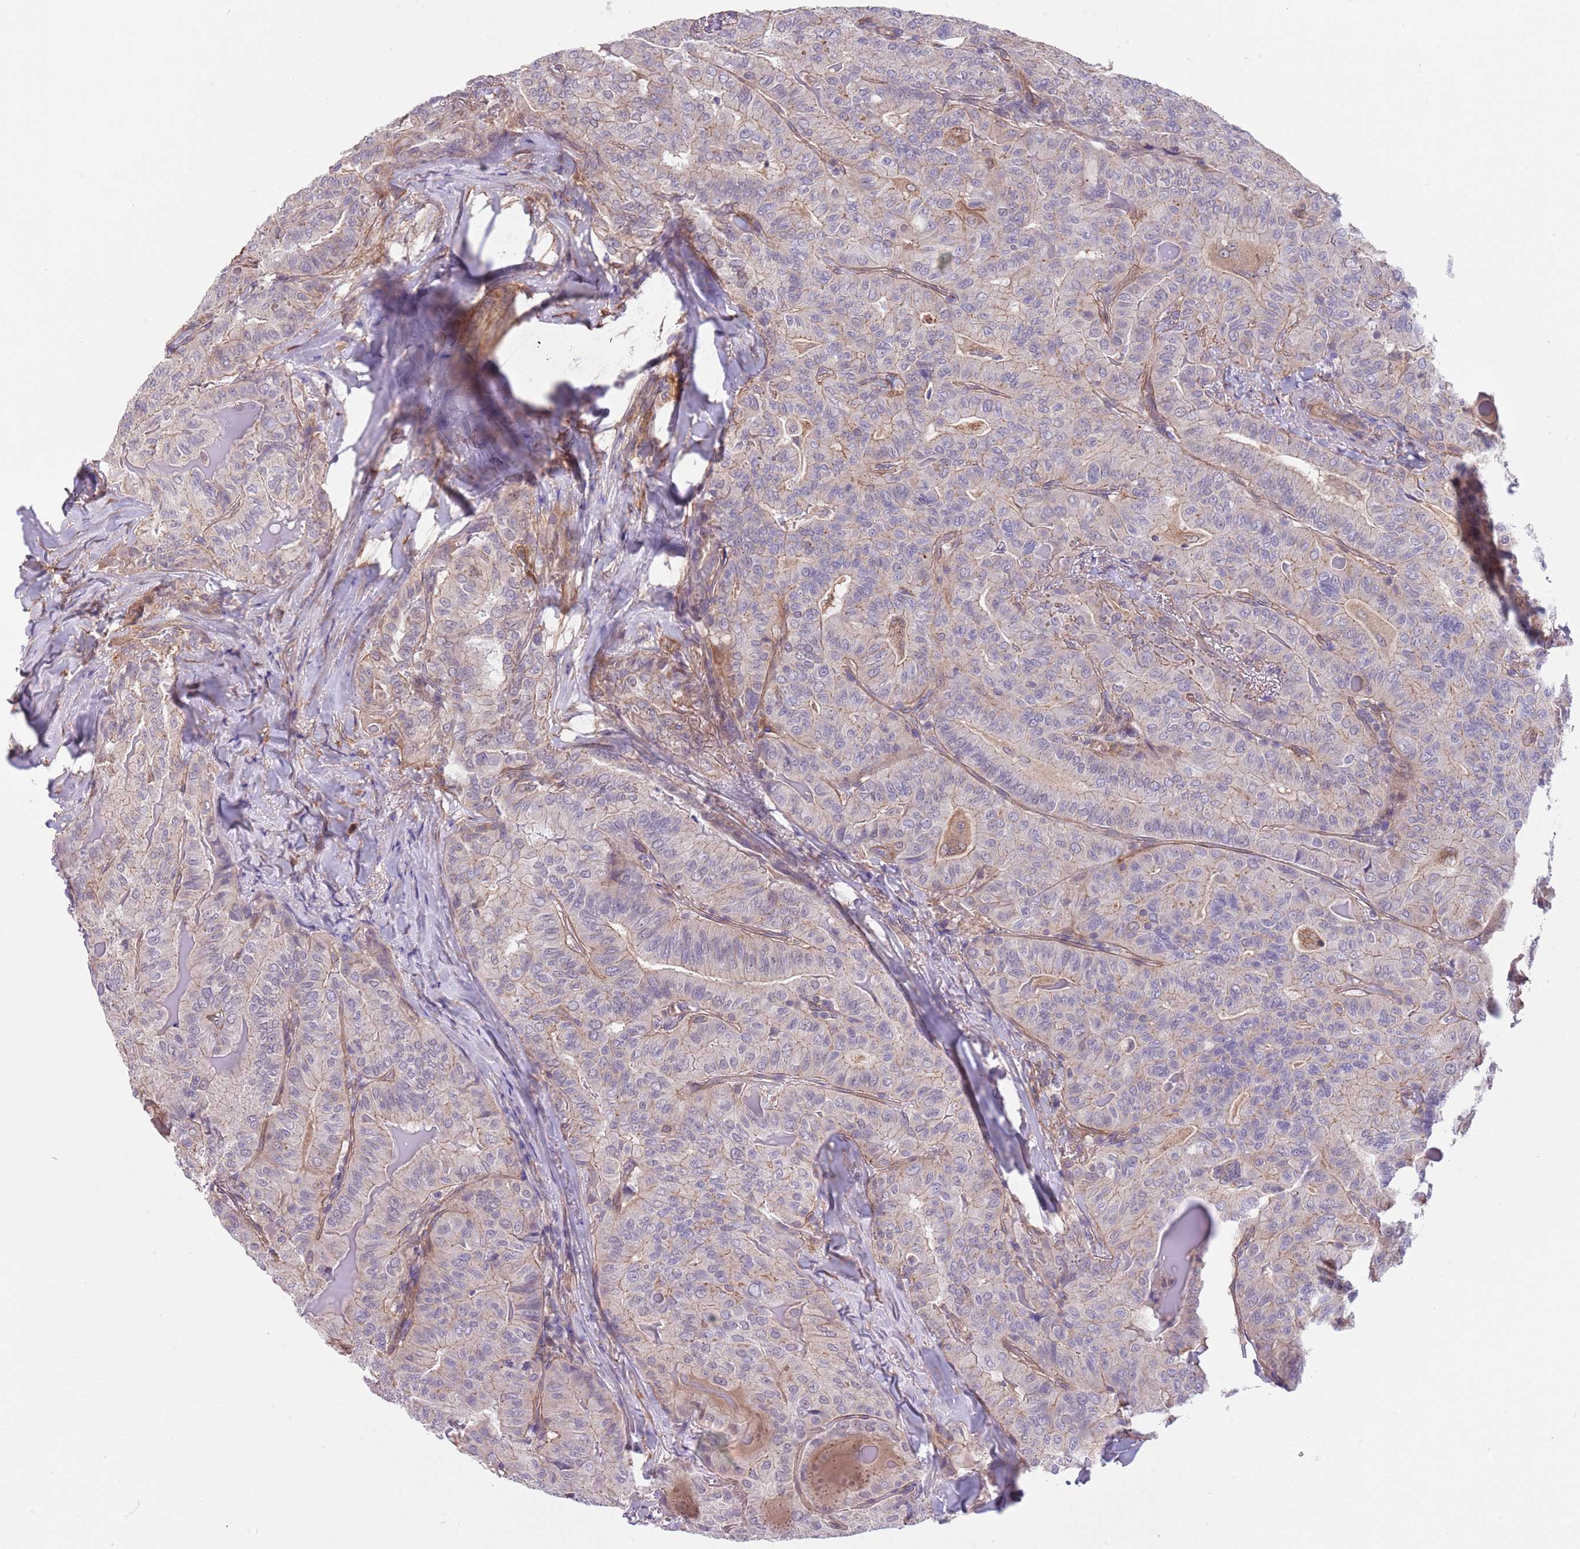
{"staining": {"intensity": "weak", "quantity": "<25%", "location": "cytoplasmic/membranous"}, "tissue": "thyroid cancer", "cell_type": "Tumor cells", "image_type": "cancer", "snomed": [{"axis": "morphology", "description": "Papillary adenocarcinoma, NOS"}, {"axis": "topography", "description": "Thyroid gland"}], "caption": "Immunohistochemical staining of human thyroid papillary adenocarcinoma exhibits no significant expression in tumor cells.", "gene": "CREBZF", "patient": {"sex": "female", "age": 68}}